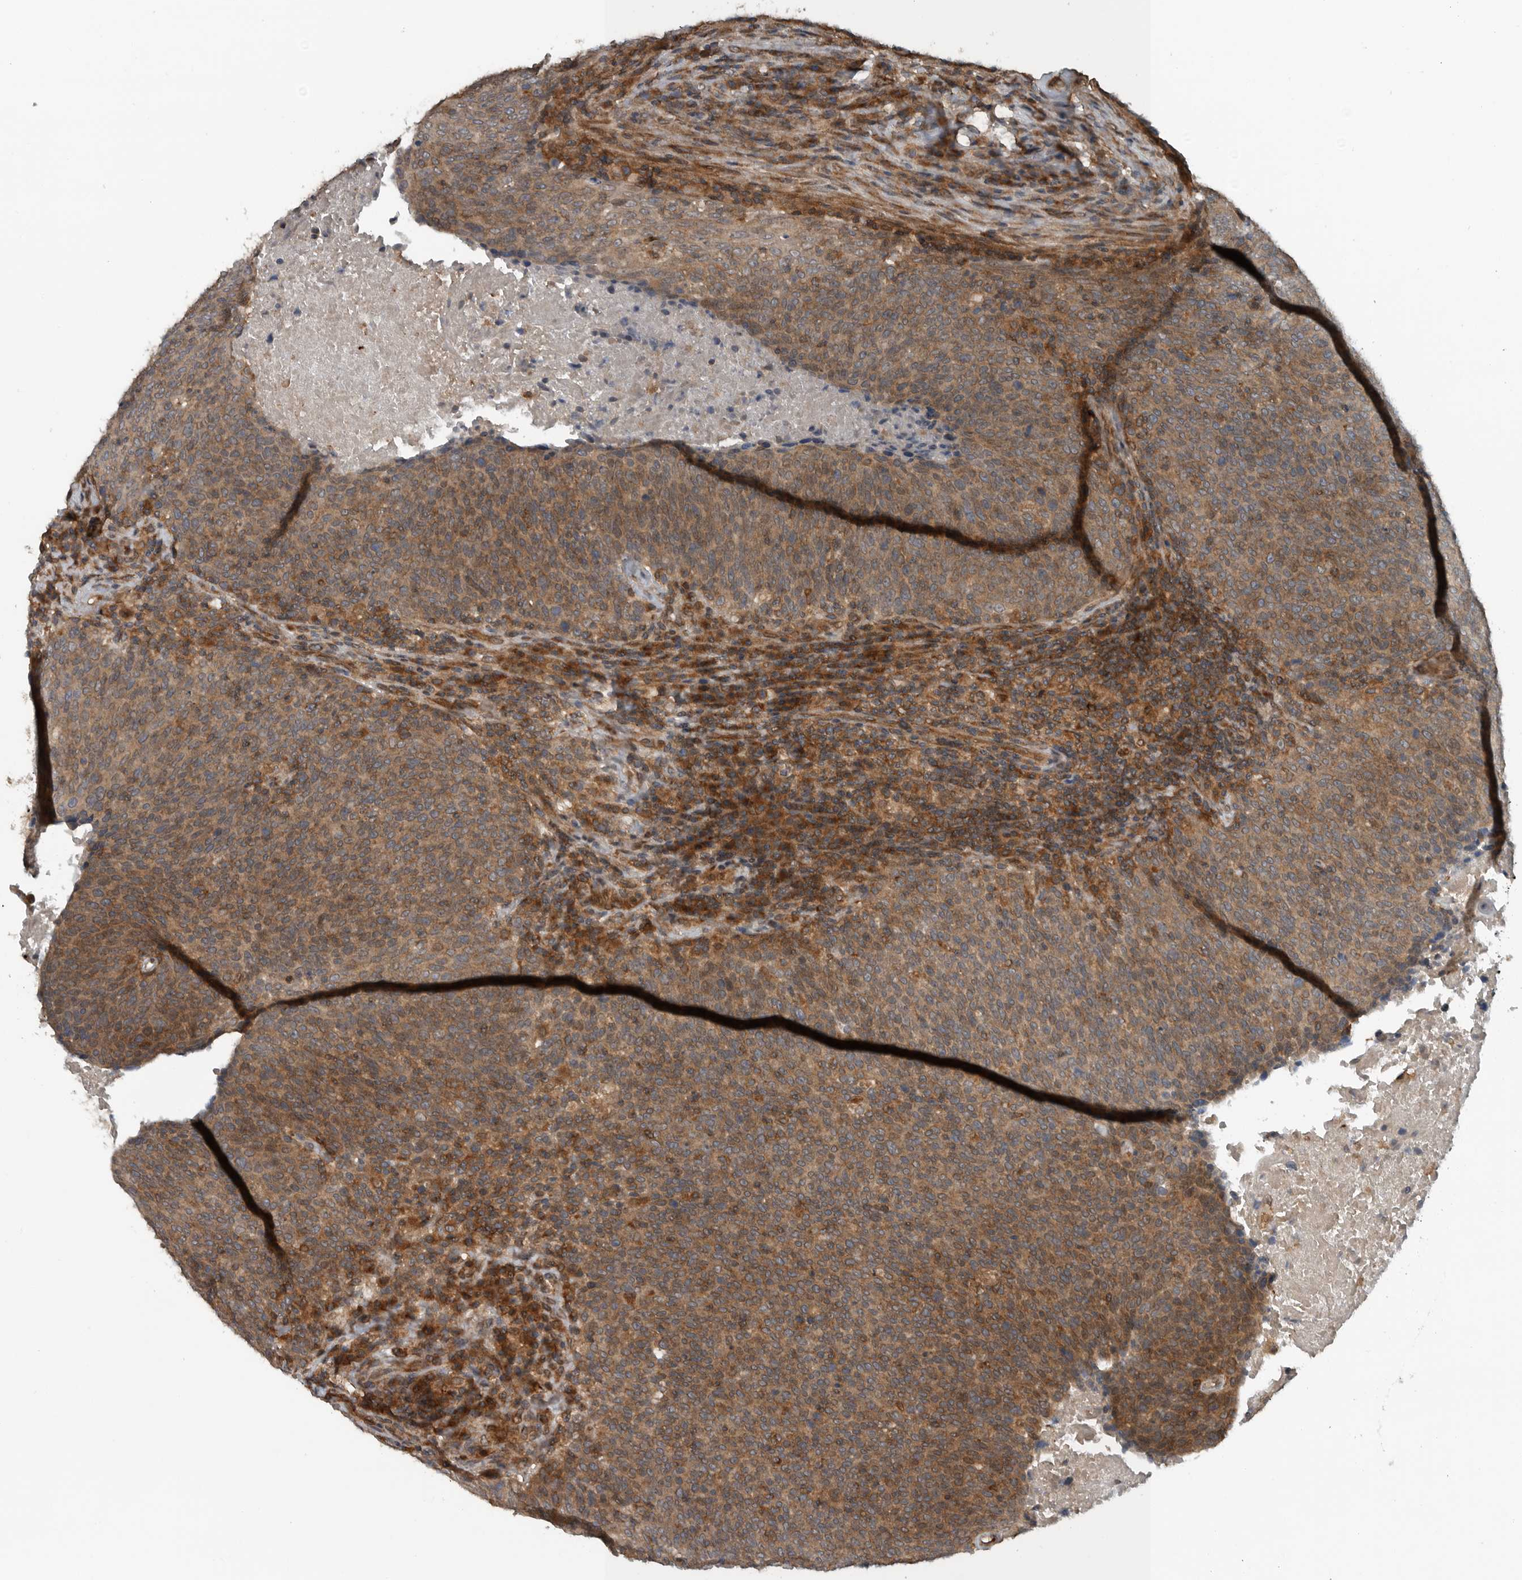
{"staining": {"intensity": "moderate", "quantity": ">75%", "location": "cytoplasmic/membranous"}, "tissue": "head and neck cancer", "cell_type": "Tumor cells", "image_type": "cancer", "snomed": [{"axis": "morphology", "description": "Squamous cell carcinoma, NOS"}, {"axis": "morphology", "description": "Squamous cell carcinoma, metastatic, NOS"}, {"axis": "topography", "description": "Lymph node"}, {"axis": "topography", "description": "Head-Neck"}], "caption": "An image of head and neck cancer (squamous cell carcinoma) stained for a protein demonstrates moderate cytoplasmic/membranous brown staining in tumor cells.", "gene": "AMFR", "patient": {"sex": "male", "age": 62}}